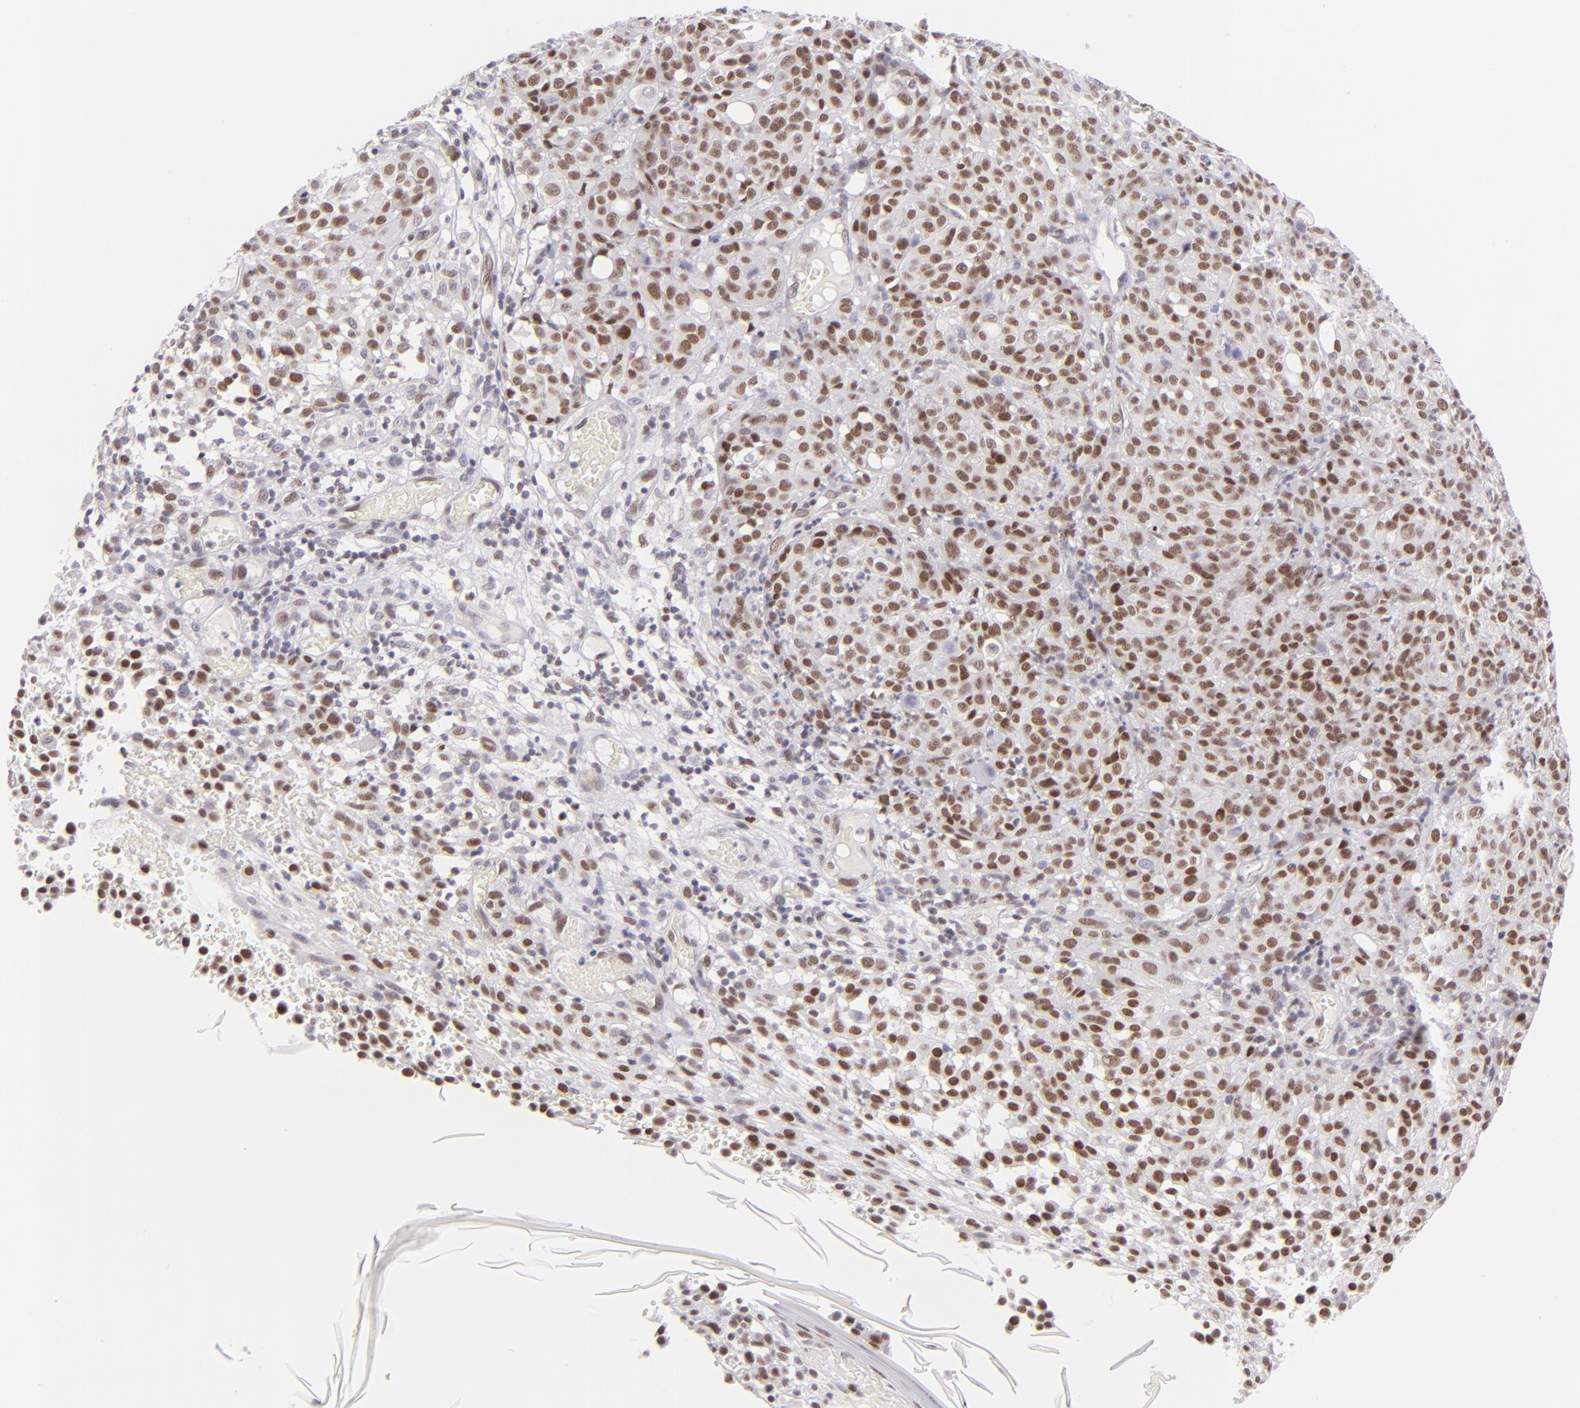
{"staining": {"intensity": "moderate", "quantity": ">75%", "location": "nuclear"}, "tissue": "melanoma", "cell_type": "Tumor cells", "image_type": "cancer", "snomed": [{"axis": "morphology", "description": "Malignant melanoma, NOS"}, {"axis": "topography", "description": "Skin"}], "caption": "Immunohistochemical staining of melanoma demonstrates medium levels of moderate nuclear protein positivity in about >75% of tumor cells. (IHC, brightfield microscopy, high magnification).", "gene": "POU2F1", "patient": {"sex": "female", "age": 49}}